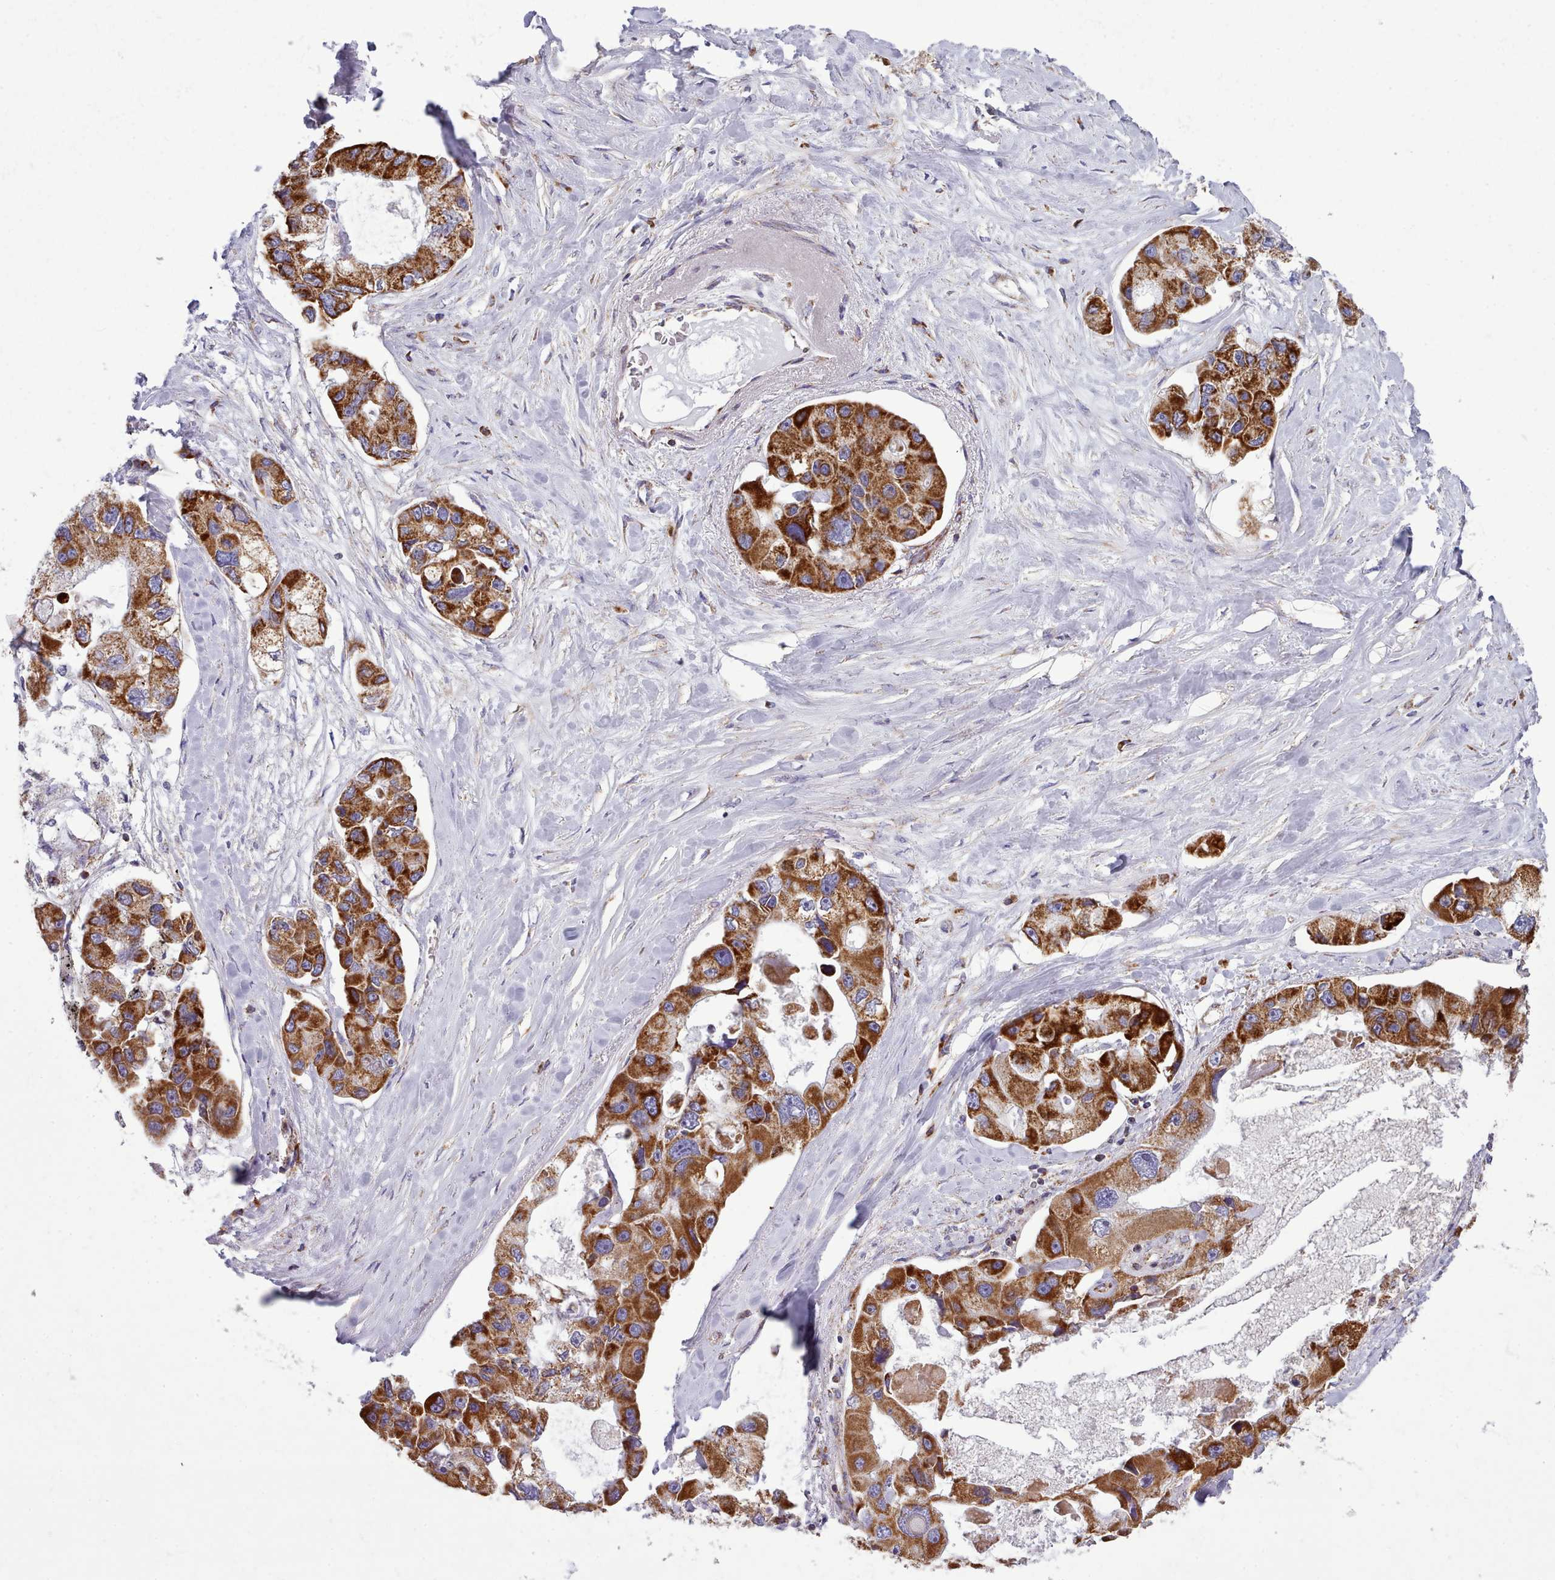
{"staining": {"intensity": "strong", "quantity": ">75%", "location": "cytoplasmic/membranous"}, "tissue": "lung cancer", "cell_type": "Tumor cells", "image_type": "cancer", "snomed": [{"axis": "morphology", "description": "Adenocarcinoma, NOS"}, {"axis": "topography", "description": "Lung"}], "caption": "Lung cancer (adenocarcinoma) stained for a protein (brown) exhibits strong cytoplasmic/membranous positive expression in approximately >75% of tumor cells.", "gene": "SRP54", "patient": {"sex": "female", "age": 54}}